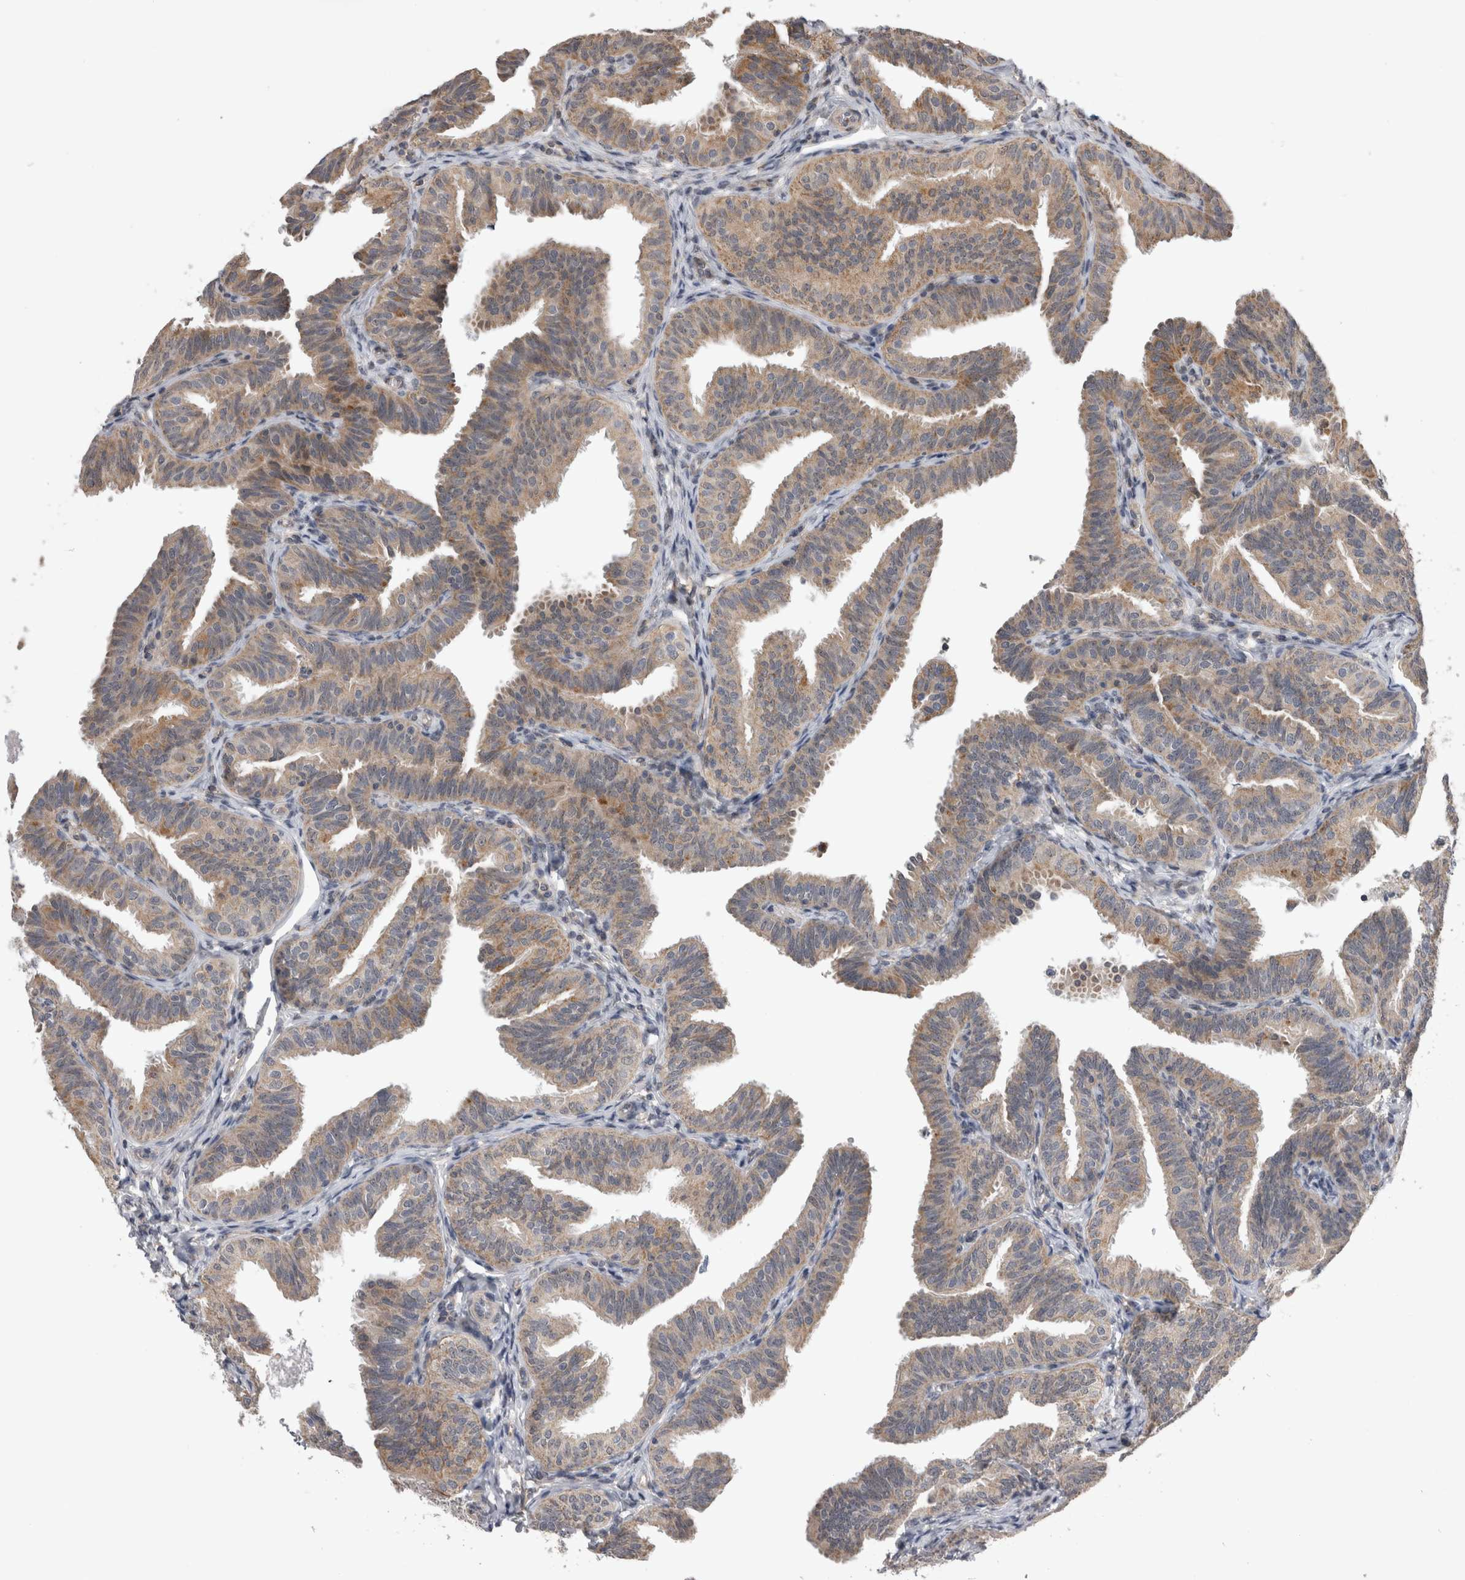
{"staining": {"intensity": "weak", "quantity": "25%-75%", "location": "cytoplasmic/membranous"}, "tissue": "fallopian tube", "cell_type": "Glandular cells", "image_type": "normal", "snomed": [{"axis": "morphology", "description": "Normal tissue, NOS"}, {"axis": "topography", "description": "Fallopian tube"}], "caption": "Glandular cells demonstrate low levels of weak cytoplasmic/membranous expression in about 25%-75% of cells in benign fallopian tube. Nuclei are stained in blue.", "gene": "ARHGAP29", "patient": {"sex": "female", "age": 35}}